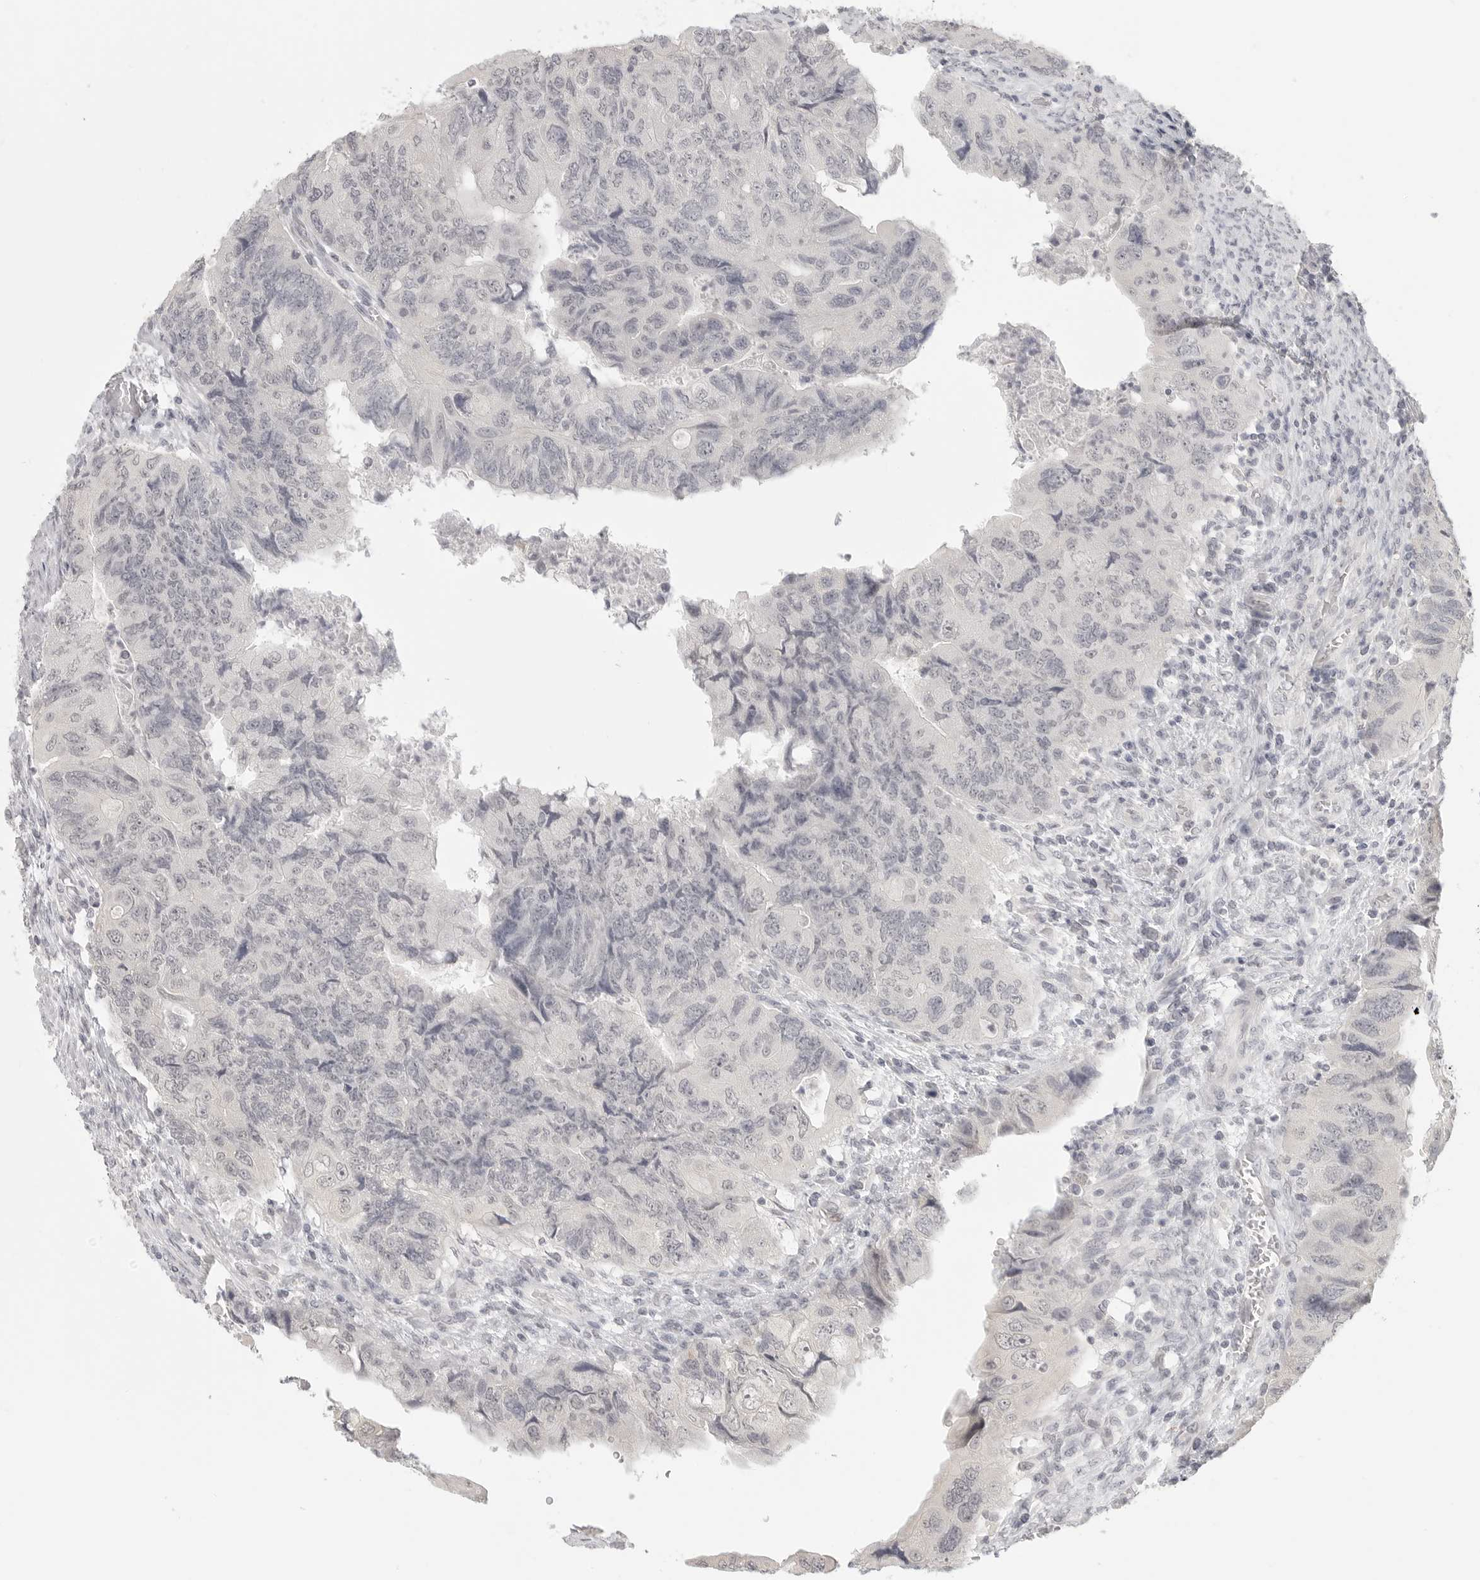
{"staining": {"intensity": "negative", "quantity": "none", "location": "none"}, "tissue": "colorectal cancer", "cell_type": "Tumor cells", "image_type": "cancer", "snomed": [{"axis": "morphology", "description": "Adenocarcinoma, NOS"}, {"axis": "topography", "description": "Rectum"}], "caption": "Protein analysis of colorectal adenocarcinoma reveals no significant positivity in tumor cells.", "gene": "KLK11", "patient": {"sex": "male", "age": 63}}